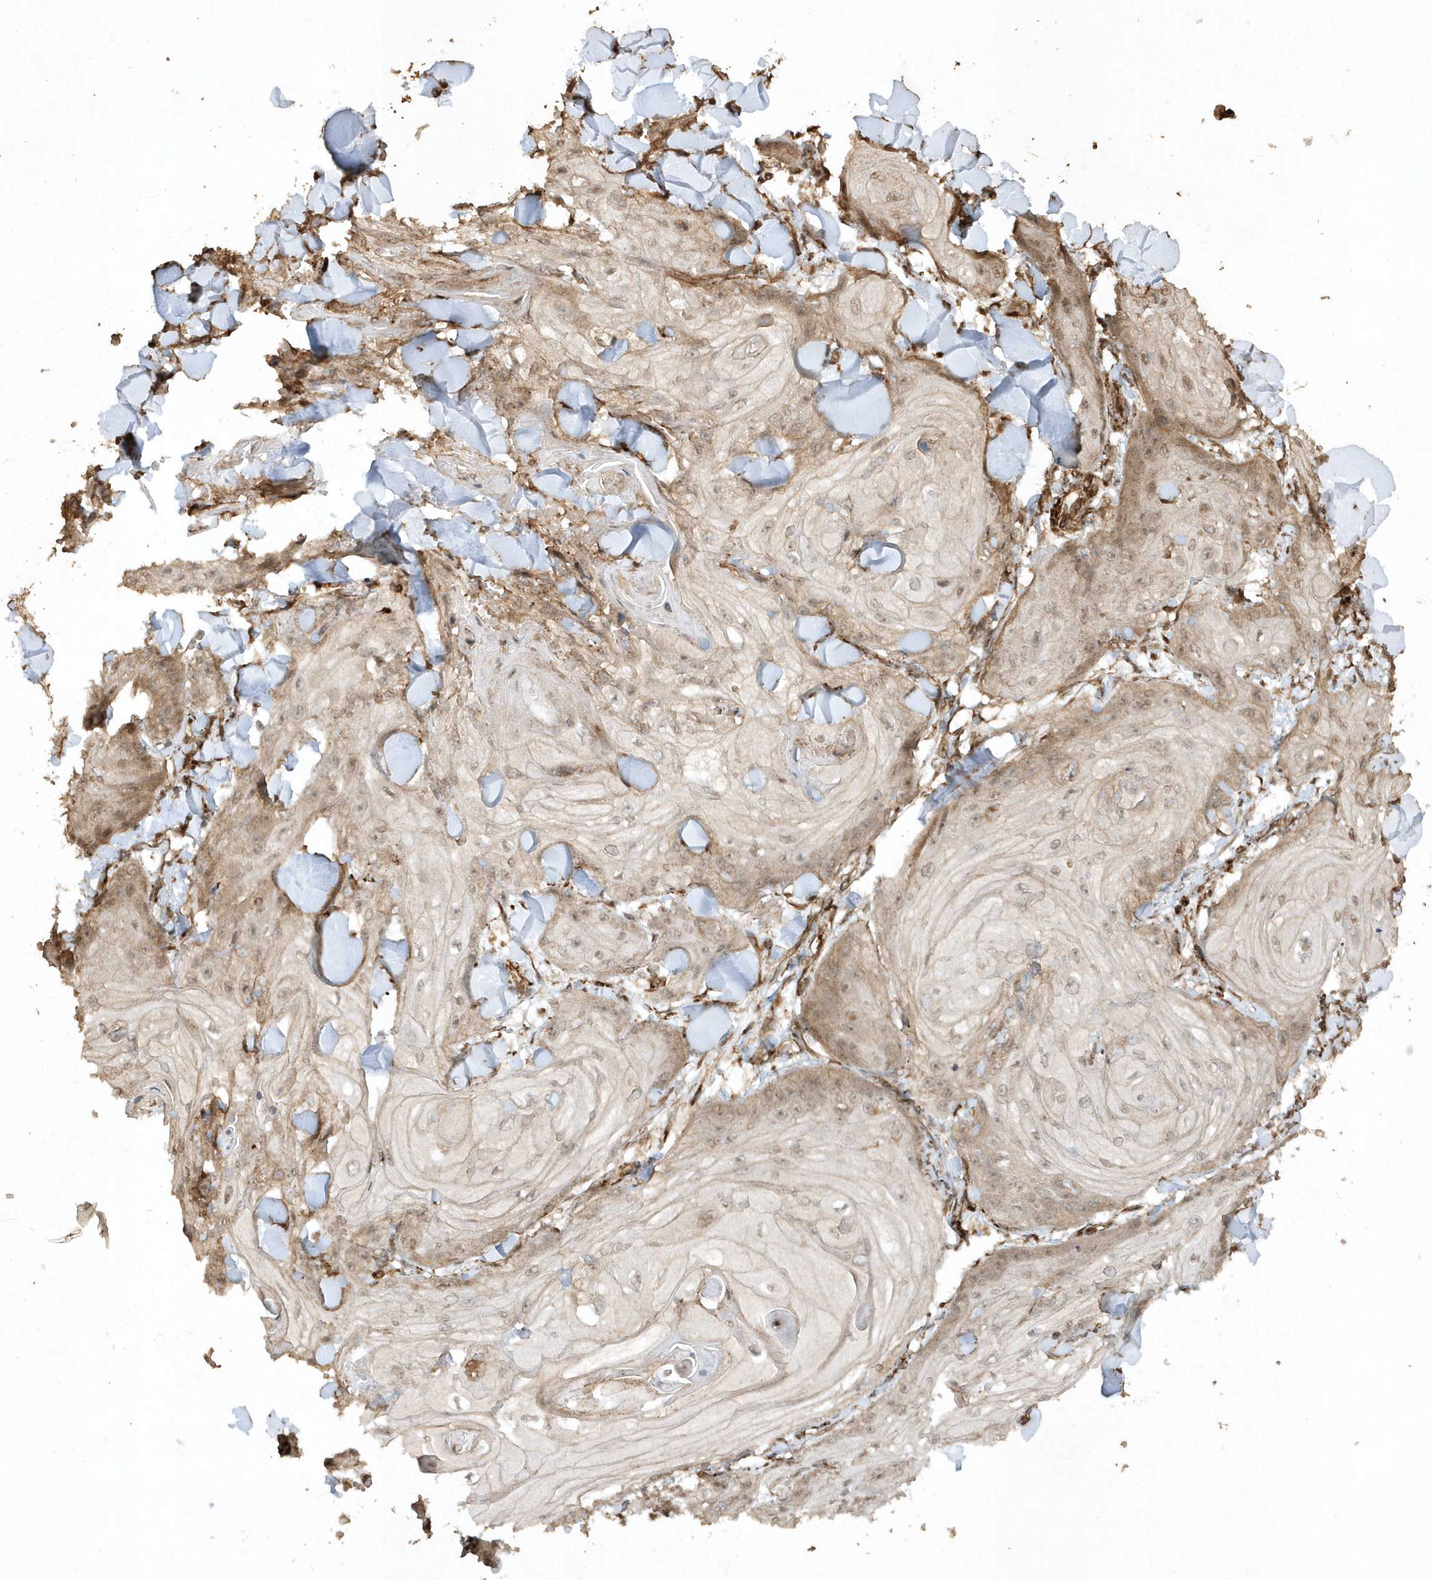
{"staining": {"intensity": "weak", "quantity": "<25%", "location": "cytoplasmic/membranous"}, "tissue": "skin cancer", "cell_type": "Tumor cells", "image_type": "cancer", "snomed": [{"axis": "morphology", "description": "Squamous cell carcinoma, NOS"}, {"axis": "topography", "description": "Skin"}], "caption": "Tumor cells are negative for protein expression in human skin cancer.", "gene": "AVPI1", "patient": {"sex": "male", "age": 74}}